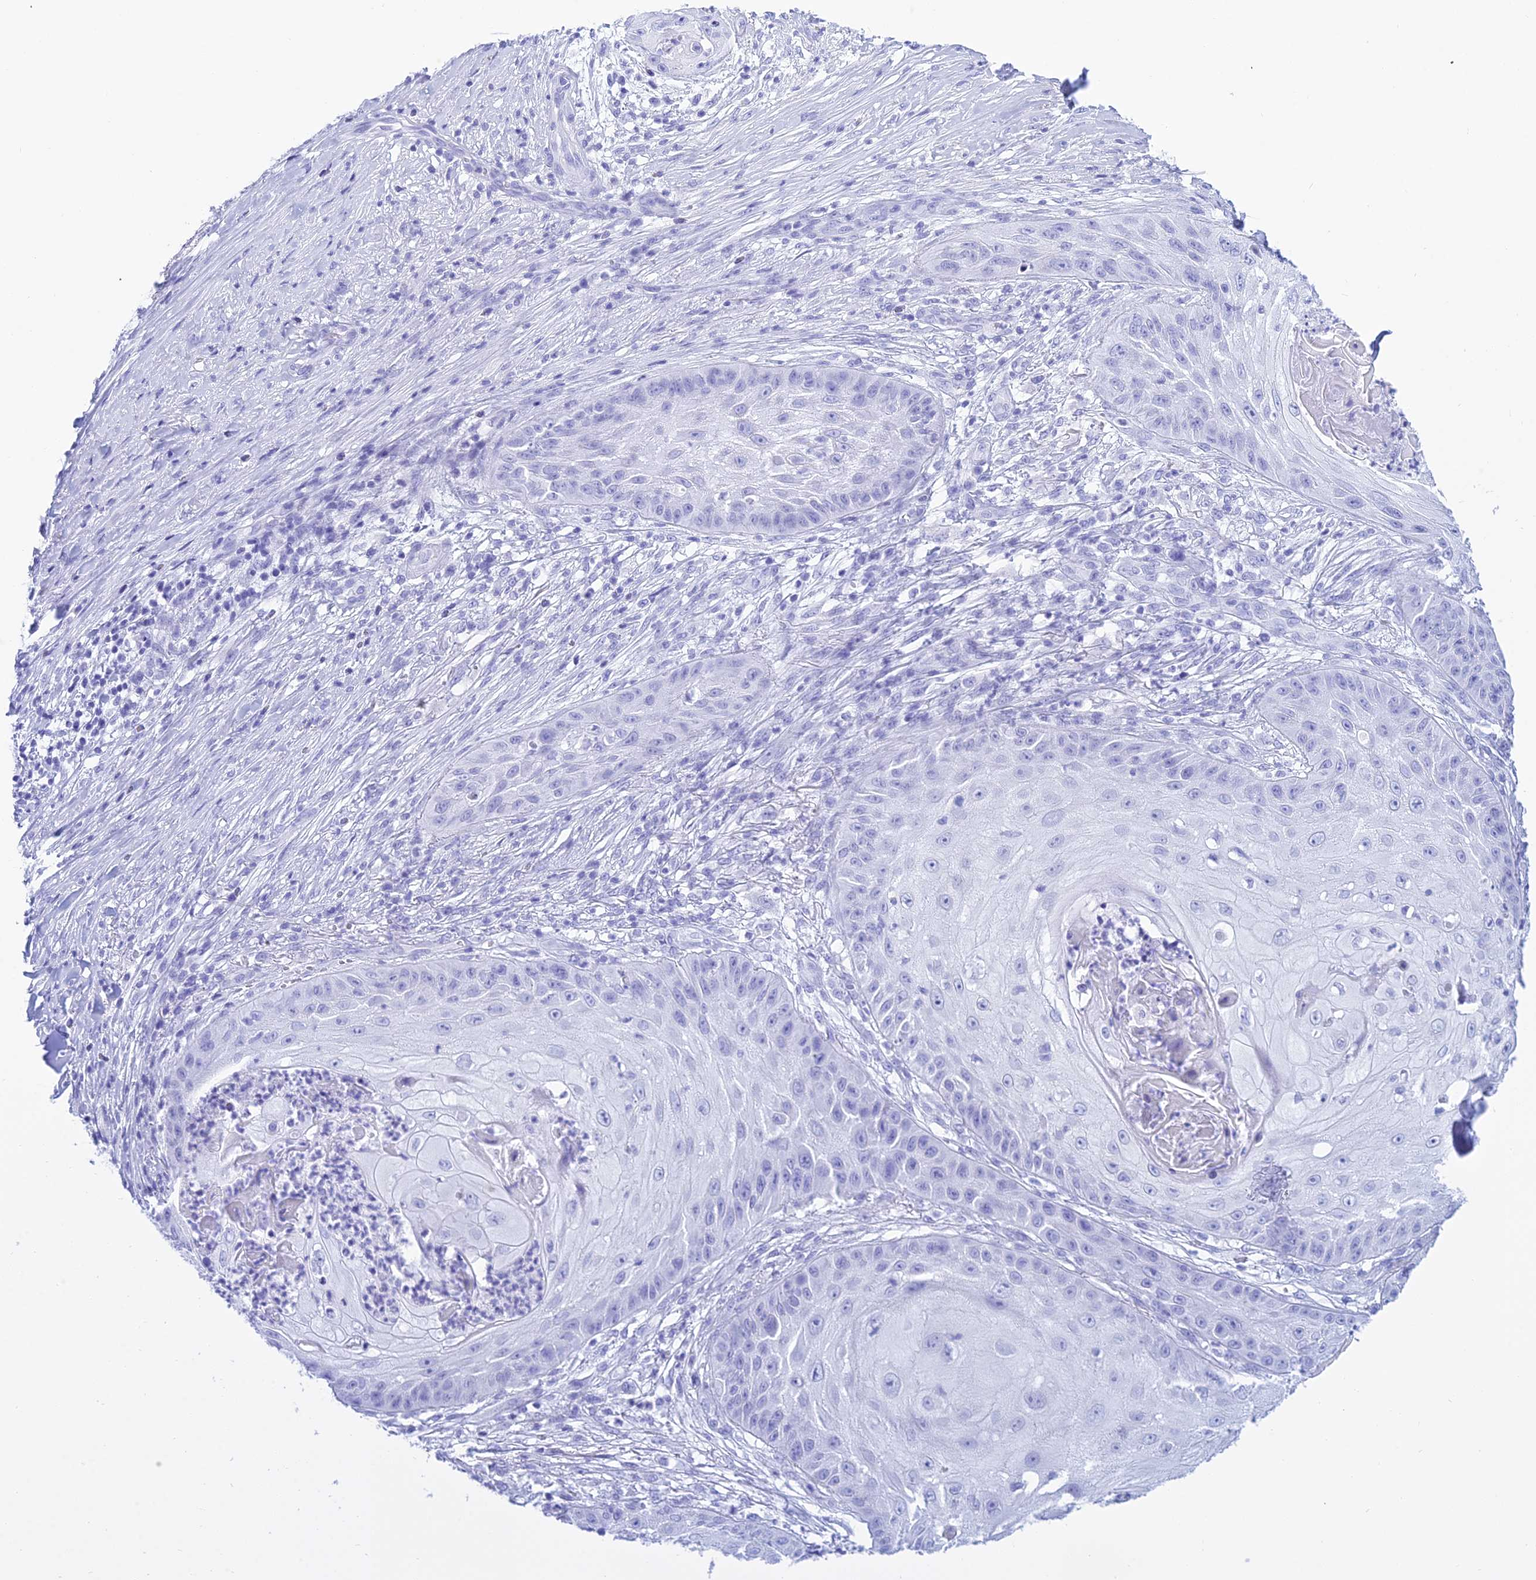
{"staining": {"intensity": "negative", "quantity": "none", "location": "none"}, "tissue": "skin cancer", "cell_type": "Tumor cells", "image_type": "cancer", "snomed": [{"axis": "morphology", "description": "Squamous cell carcinoma, NOS"}, {"axis": "topography", "description": "Skin"}], "caption": "Immunohistochemistry (IHC) micrograph of skin cancer (squamous cell carcinoma) stained for a protein (brown), which shows no positivity in tumor cells.", "gene": "PATE4", "patient": {"sex": "male", "age": 70}}